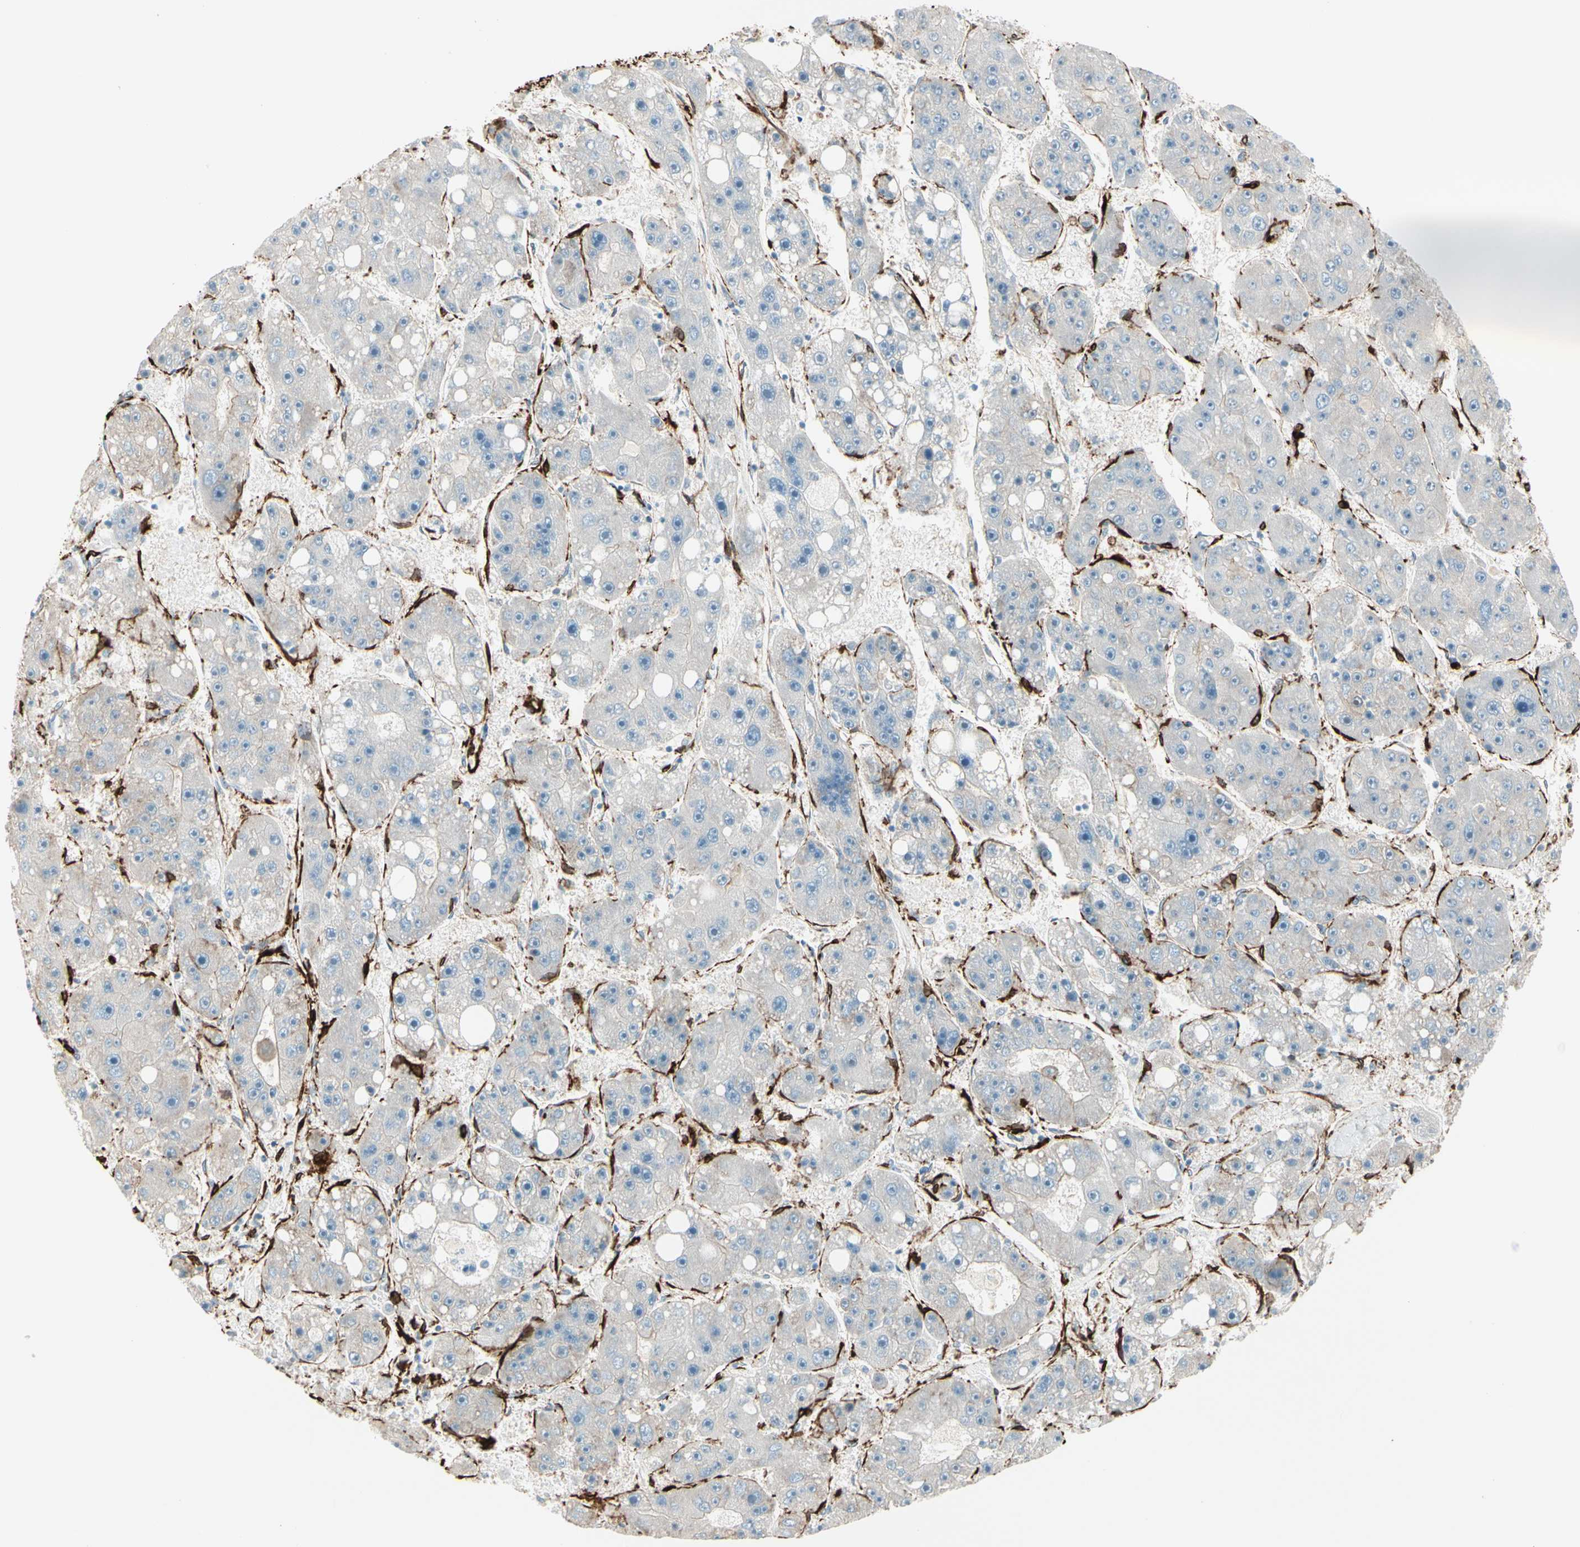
{"staining": {"intensity": "weak", "quantity": "<25%", "location": "cytoplasmic/membranous"}, "tissue": "liver cancer", "cell_type": "Tumor cells", "image_type": "cancer", "snomed": [{"axis": "morphology", "description": "Carcinoma, Hepatocellular, NOS"}, {"axis": "topography", "description": "Liver"}], "caption": "High power microscopy image of an immunohistochemistry photomicrograph of liver hepatocellular carcinoma, revealing no significant expression in tumor cells.", "gene": "CALD1", "patient": {"sex": "female", "age": 61}}